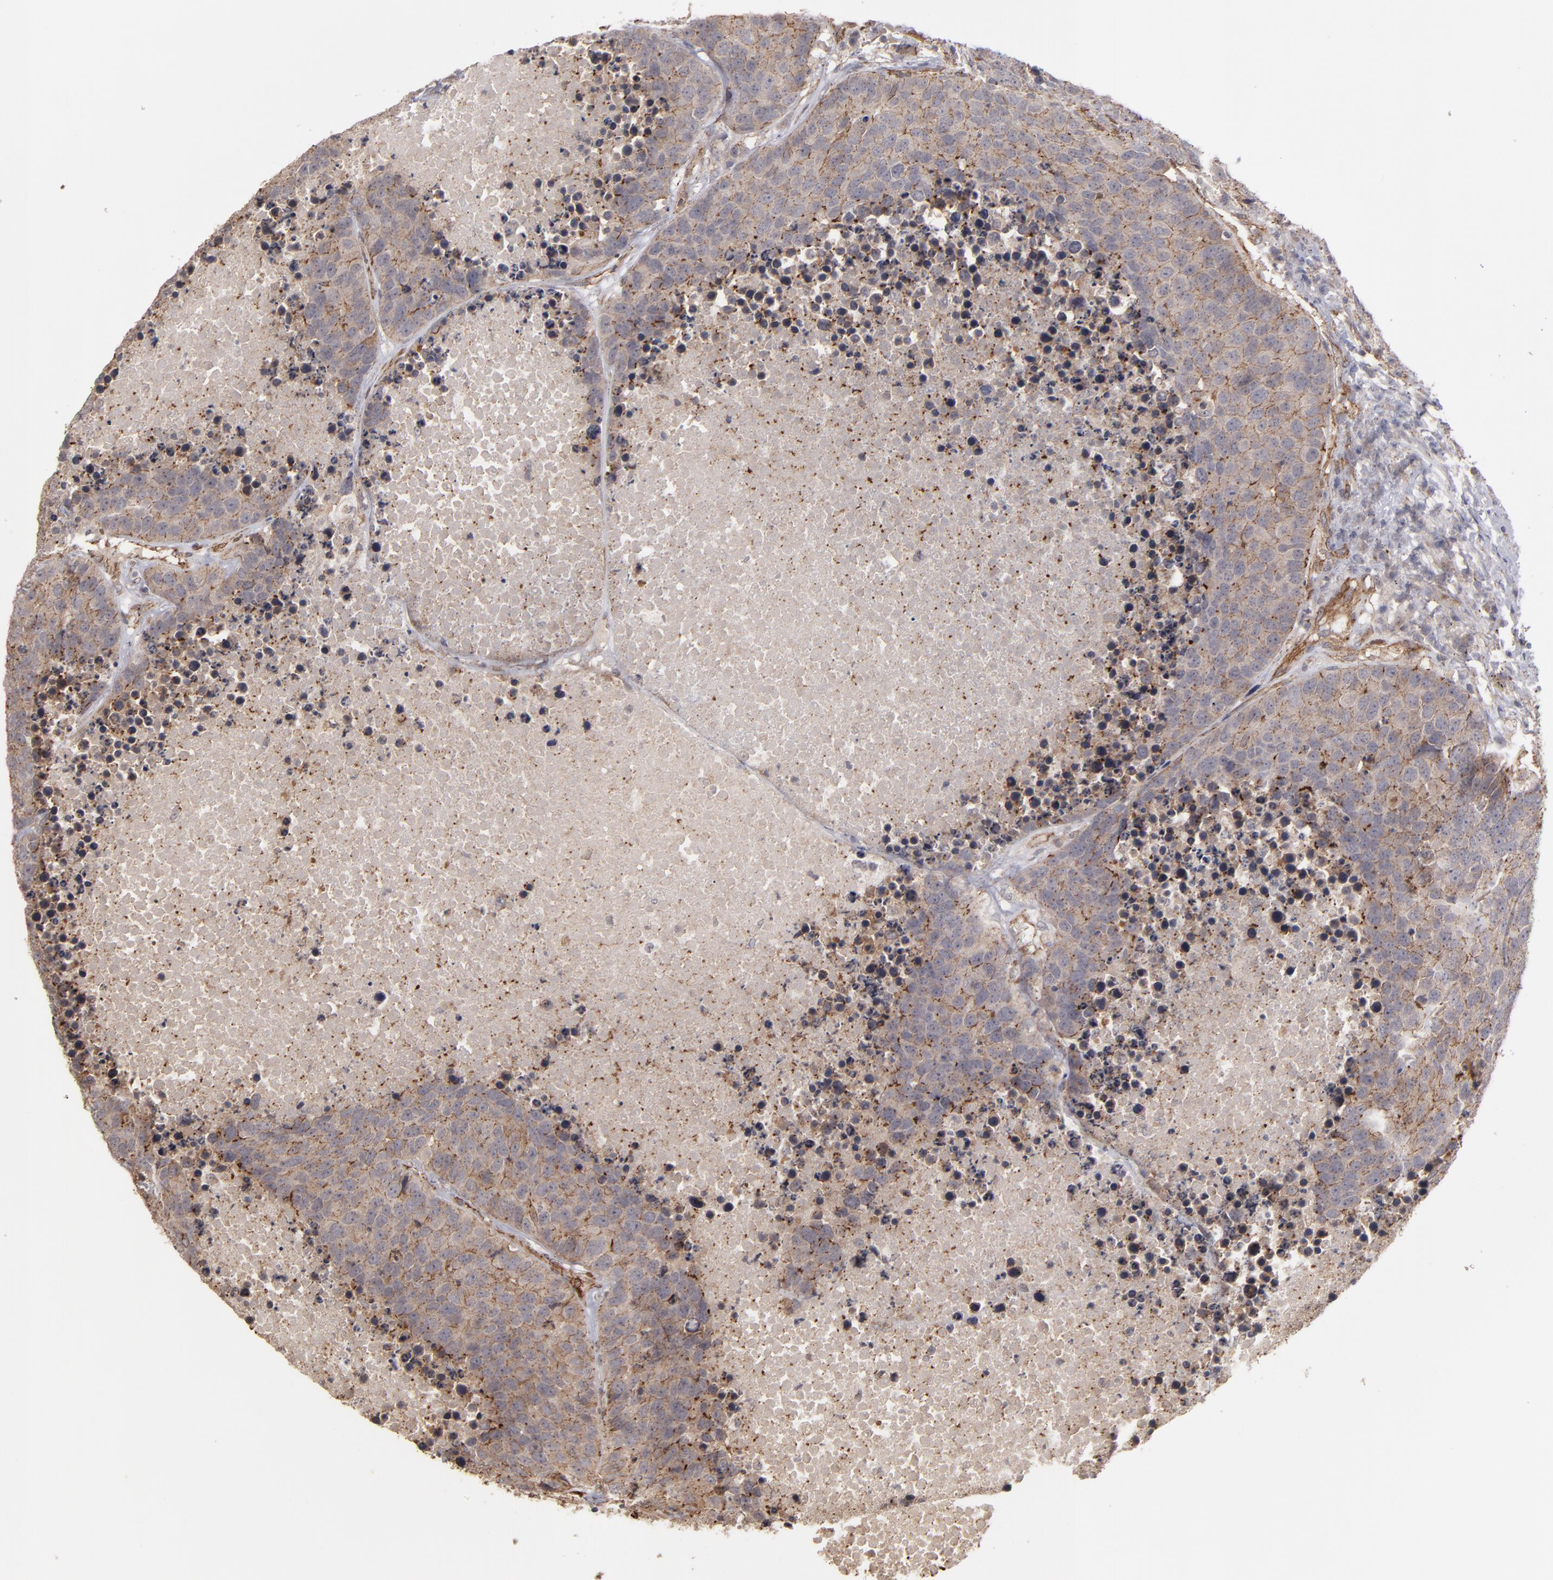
{"staining": {"intensity": "weak", "quantity": ">75%", "location": "cytoplasmic/membranous"}, "tissue": "carcinoid", "cell_type": "Tumor cells", "image_type": "cancer", "snomed": [{"axis": "morphology", "description": "Carcinoid, malignant, NOS"}, {"axis": "topography", "description": "Lung"}], "caption": "Immunohistochemistry of malignant carcinoid displays low levels of weak cytoplasmic/membranous expression in approximately >75% of tumor cells. The staining is performed using DAB brown chromogen to label protein expression. The nuclei are counter-stained blue using hematoxylin.", "gene": "TJP1", "patient": {"sex": "male", "age": 60}}